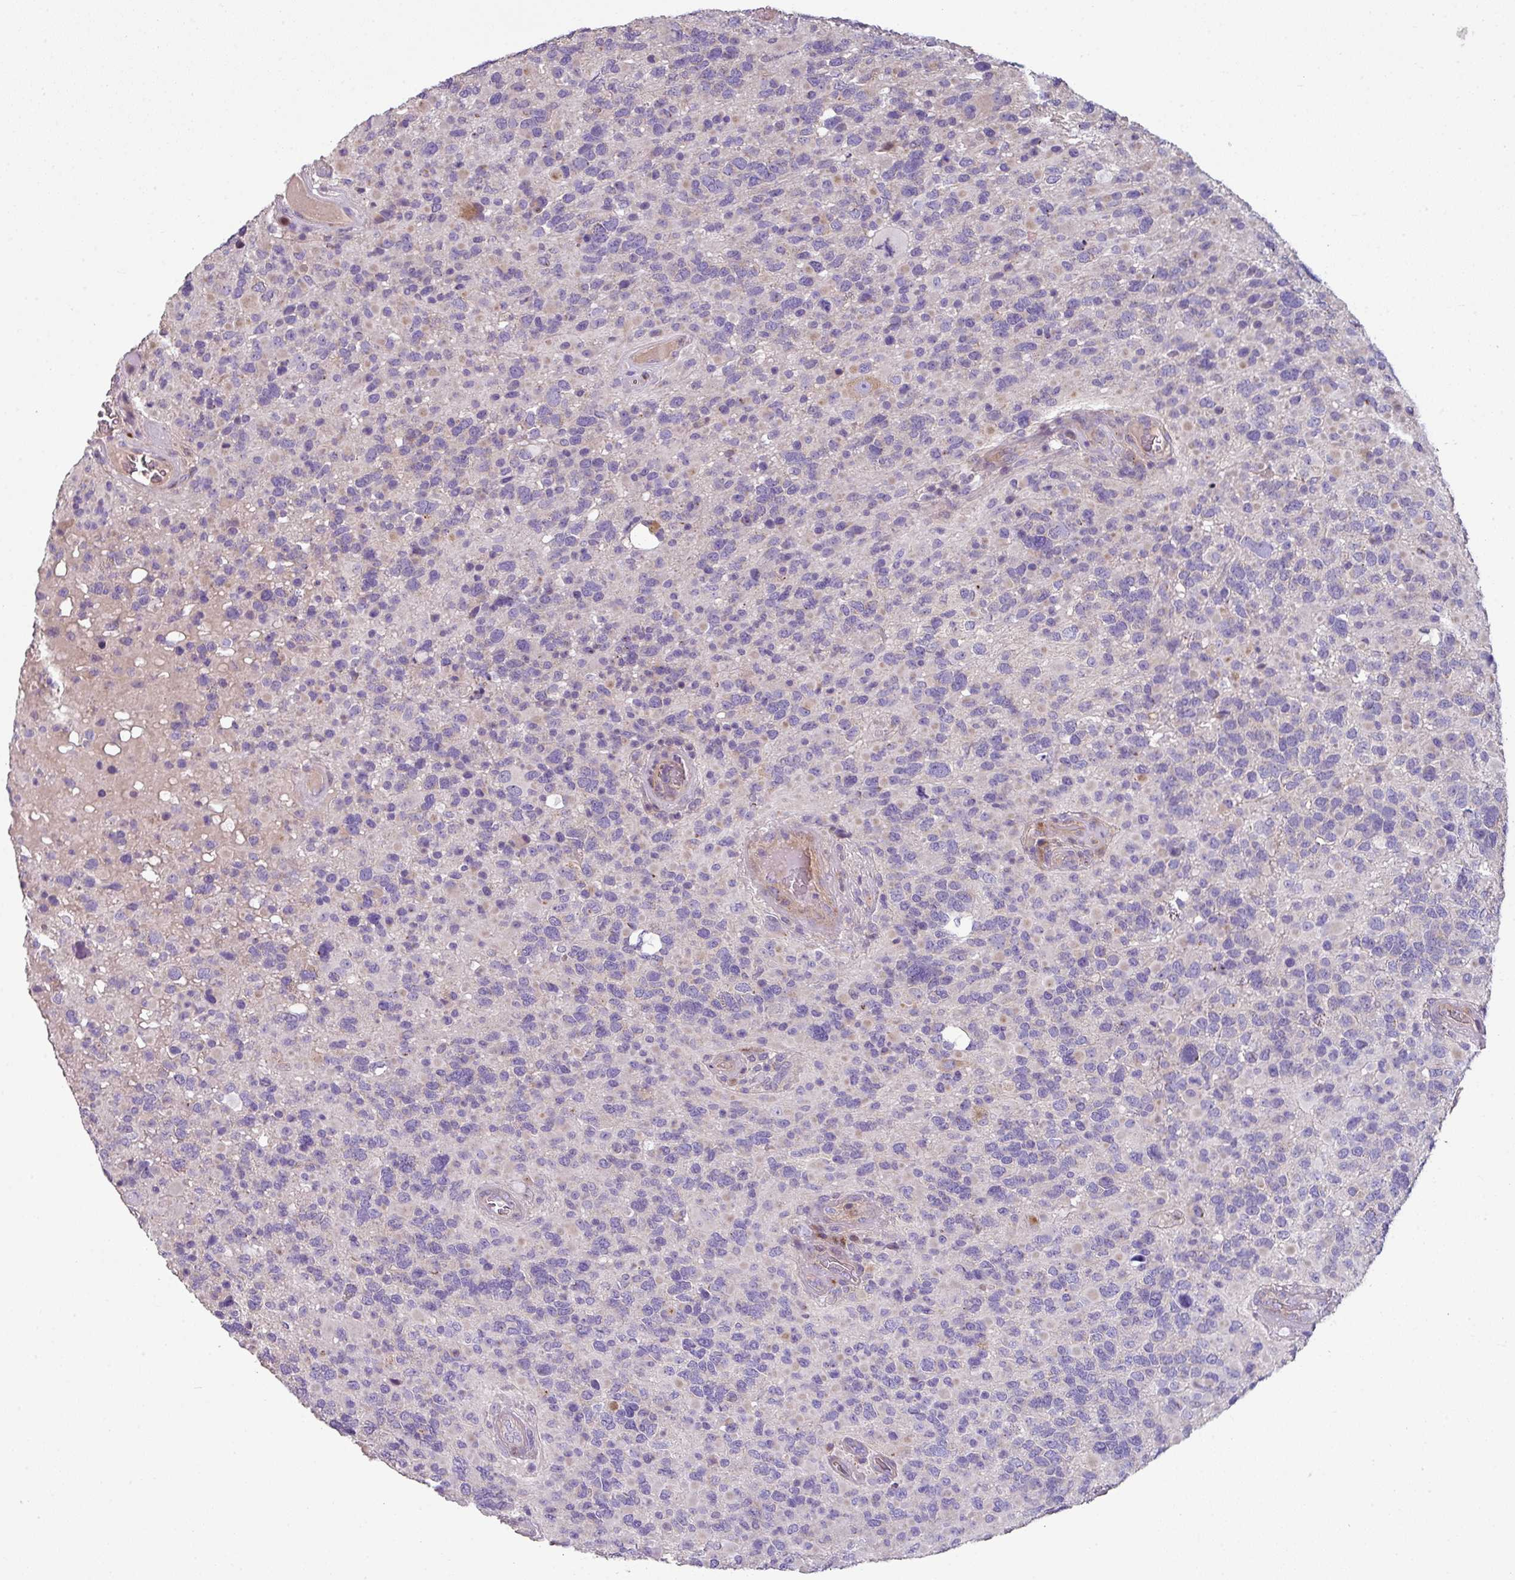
{"staining": {"intensity": "negative", "quantity": "none", "location": "none"}, "tissue": "glioma", "cell_type": "Tumor cells", "image_type": "cancer", "snomed": [{"axis": "morphology", "description": "Glioma, malignant, High grade"}, {"axis": "topography", "description": "Brain"}], "caption": "High magnification brightfield microscopy of glioma stained with DAB (brown) and counterstained with hematoxylin (blue): tumor cells show no significant expression. (DAB (3,3'-diaminobenzidine) IHC with hematoxylin counter stain).", "gene": "LRRC9", "patient": {"sex": "female", "age": 40}}